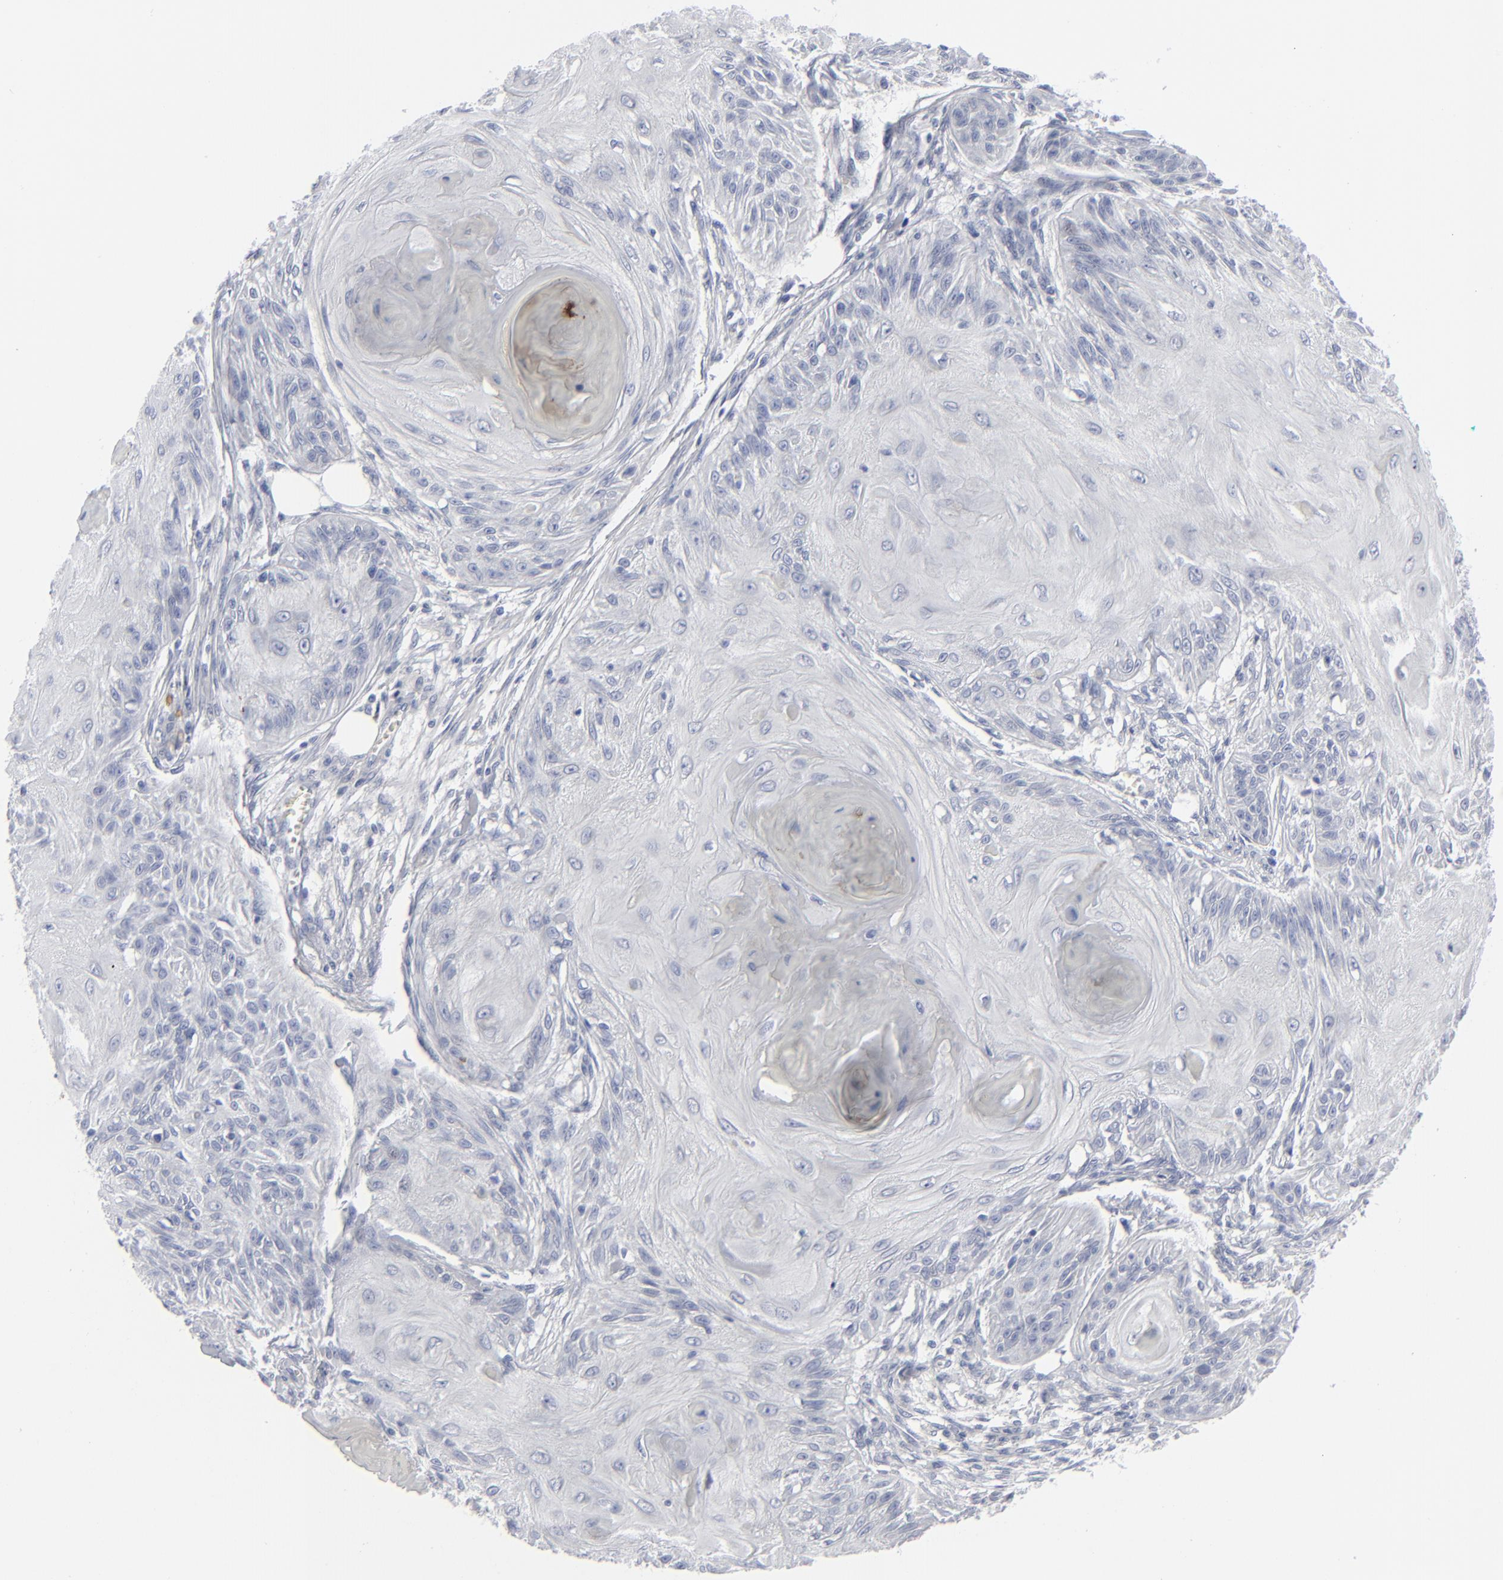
{"staining": {"intensity": "negative", "quantity": "none", "location": "none"}, "tissue": "skin cancer", "cell_type": "Tumor cells", "image_type": "cancer", "snomed": [{"axis": "morphology", "description": "Squamous cell carcinoma, NOS"}, {"axis": "topography", "description": "Skin"}], "caption": "This is an immunohistochemistry histopathology image of skin cancer. There is no positivity in tumor cells.", "gene": "MSLN", "patient": {"sex": "female", "age": 88}}